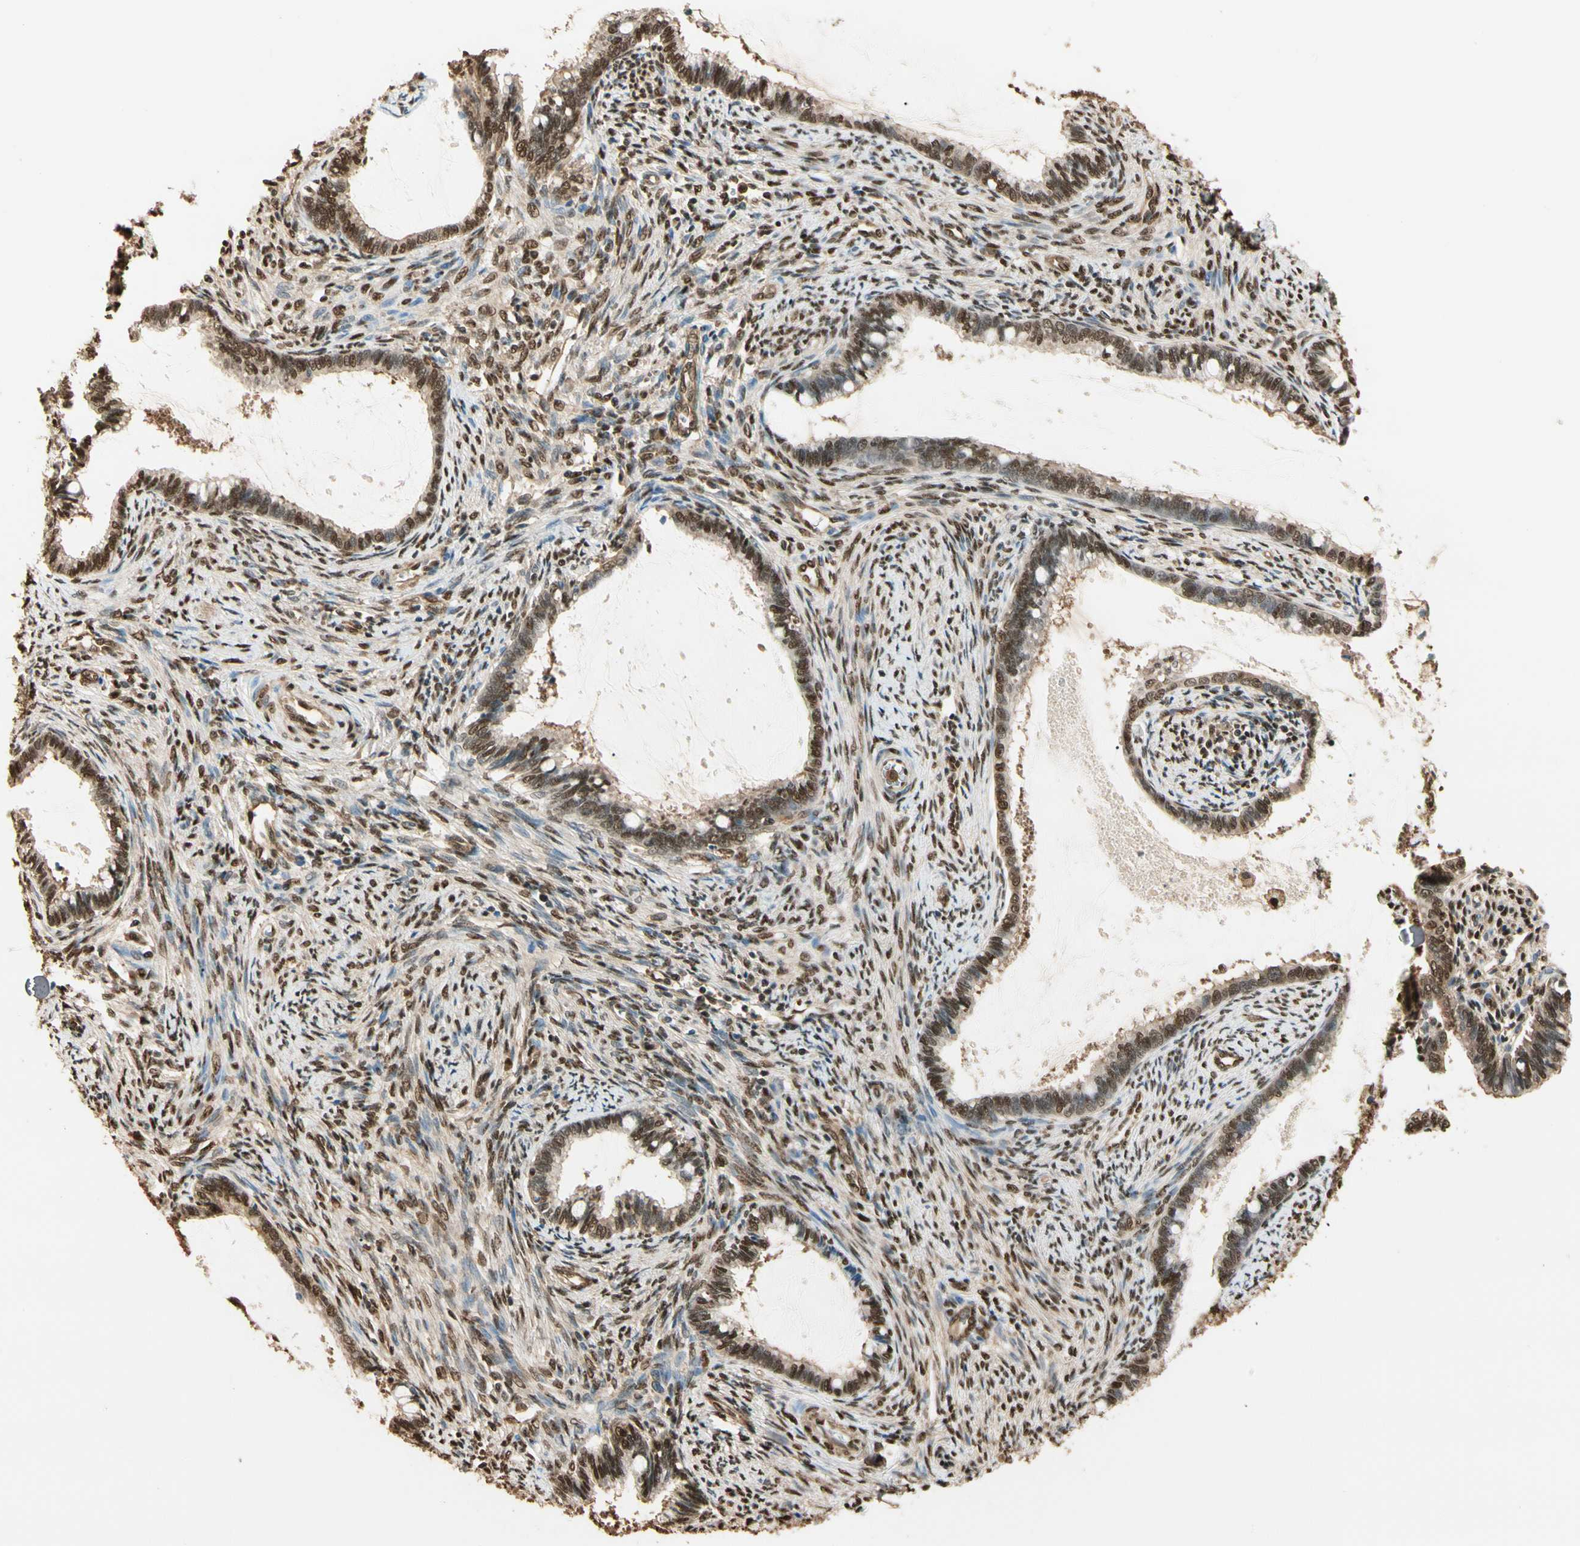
{"staining": {"intensity": "strong", "quantity": ">75%", "location": "nuclear"}, "tissue": "cervical cancer", "cell_type": "Tumor cells", "image_type": "cancer", "snomed": [{"axis": "morphology", "description": "Adenocarcinoma, NOS"}, {"axis": "topography", "description": "Cervix"}], "caption": "Brown immunohistochemical staining in cervical adenocarcinoma shows strong nuclear positivity in approximately >75% of tumor cells. (Stains: DAB (3,3'-diaminobenzidine) in brown, nuclei in blue, Microscopy: brightfield microscopy at high magnification).", "gene": "PNCK", "patient": {"sex": "female", "age": 44}}